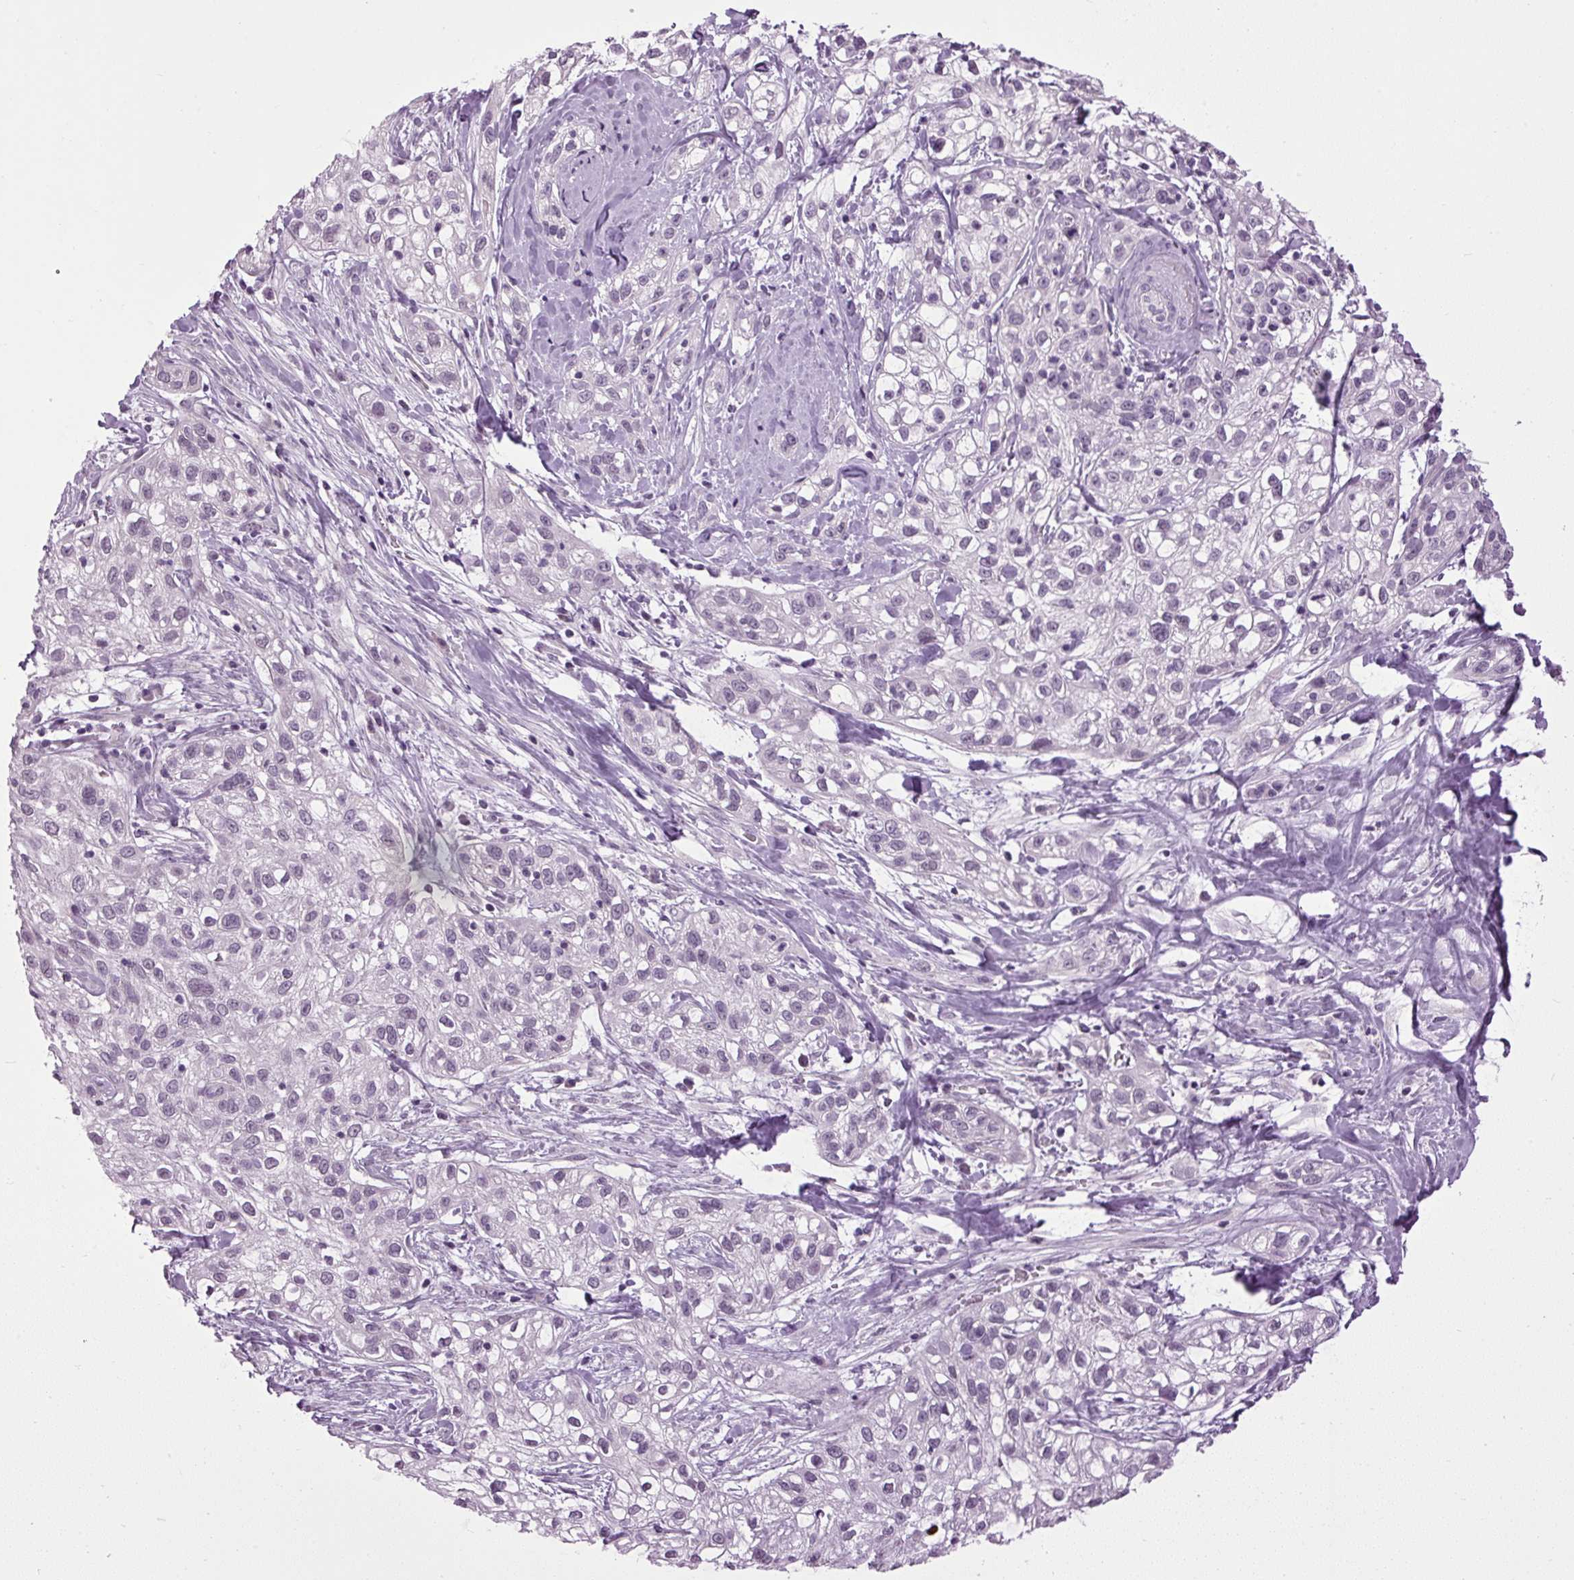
{"staining": {"intensity": "negative", "quantity": "none", "location": "none"}, "tissue": "skin cancer", "cell_type": "Tumor cells", "image_type": "cancer", "snomed": [{"axis": "morphology", "description": "Squamous cell carcinoma, NOS"}, {"axis": "topography", "description": "Skin"}], "caption": "Tumor cells are negative for brown protein staining in skin cancer (squamous cell carcinoma).", "gene": "A1CF", "patient": {"sex": "male", "age": 82}}